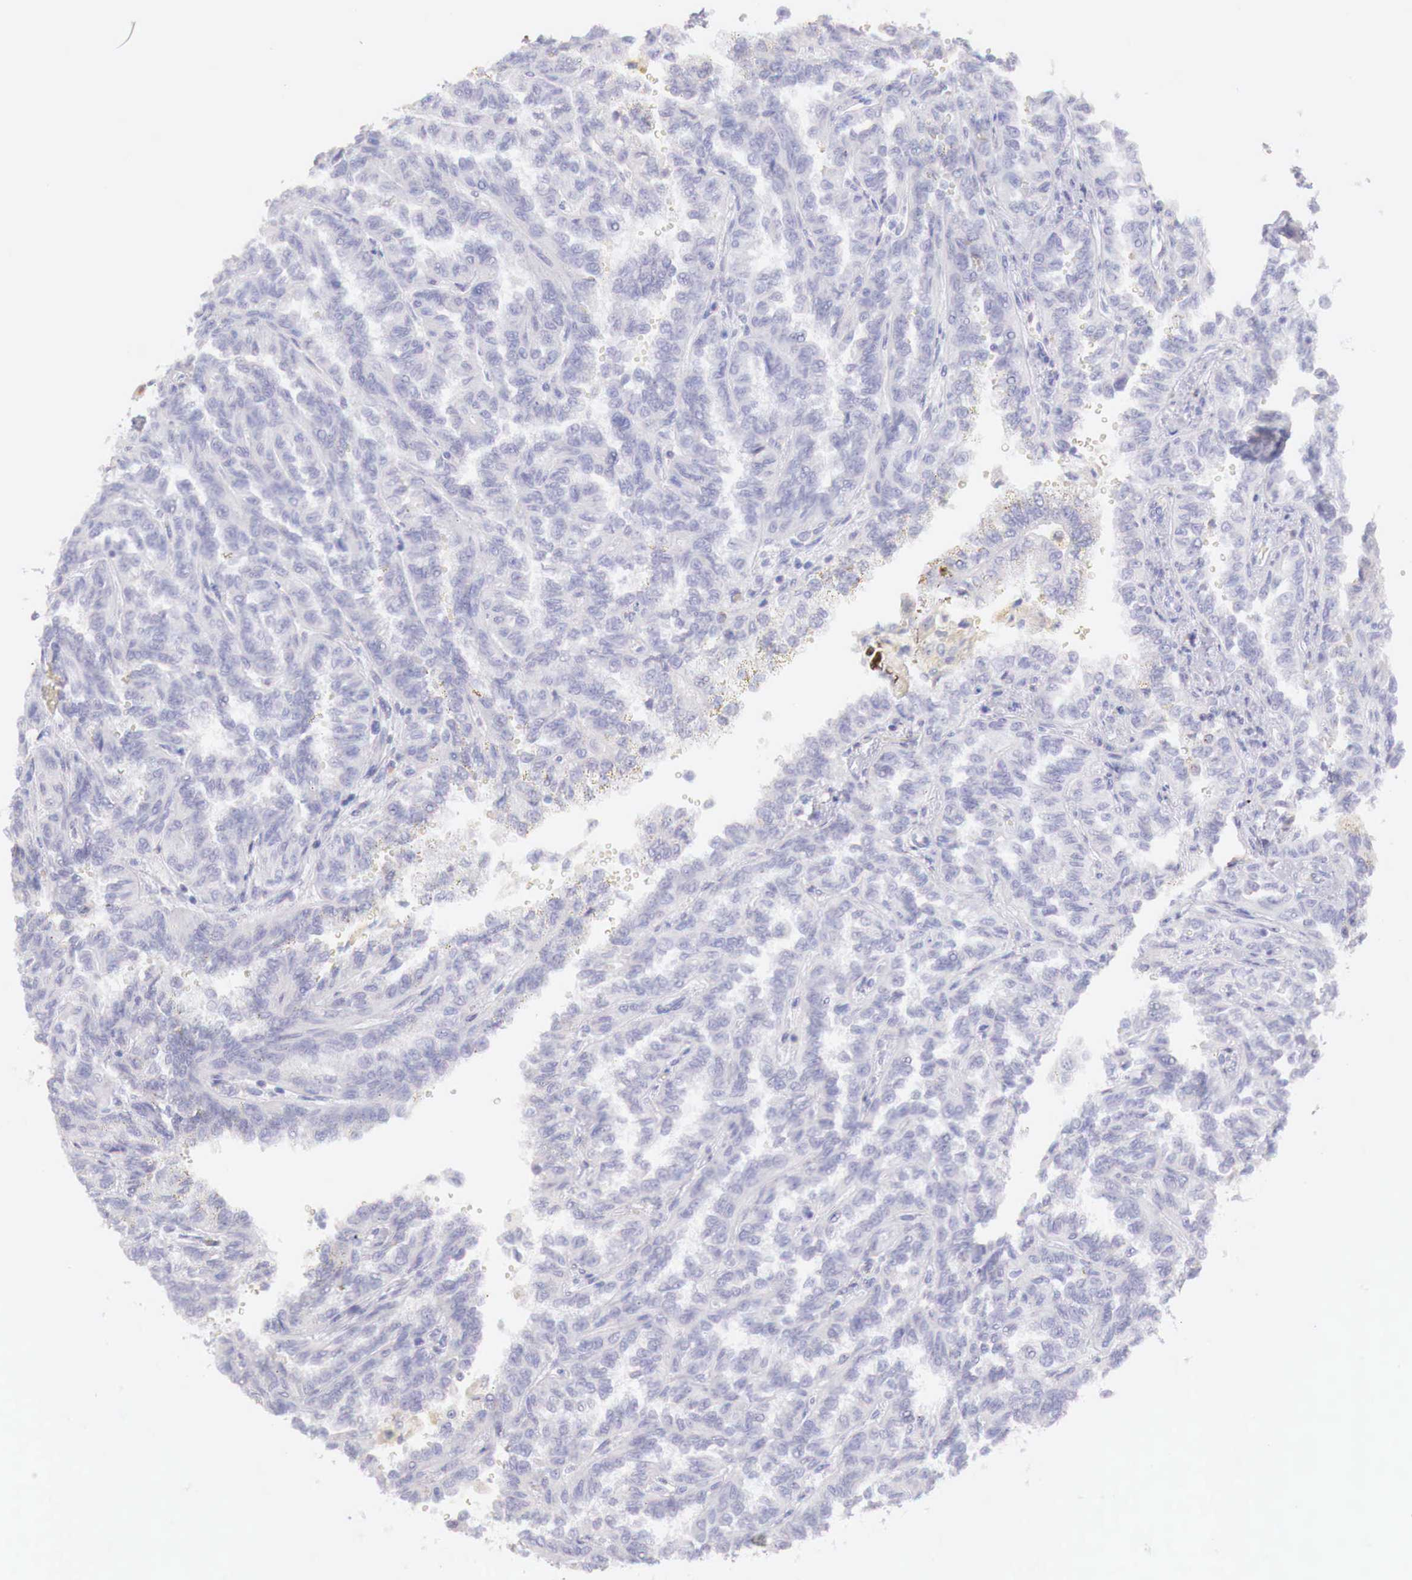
{"staining": {"intensity": "negative", "quantity": "none", "location": "none"}, "tissue": "renal cancer", "cell_type": "Tumor cells", "image_type": "cancer", "snomed": [{"axis": "morphology", "description": "Inflammation, NOS"}, {"axis": "morphology", "description": "Adenocarcinoma, NOS"}, {"axis": "topography", "description": "Kidney"}], "caption": "High magnification brightfield microscopy of adenocarcinoma (renal) stained with DAB (brown) and counterstained with hematoxylin (blue): tumor cells show no significant staining.", "gene": "IDH3G", "patient": {"sex": "male", "age": 68}}